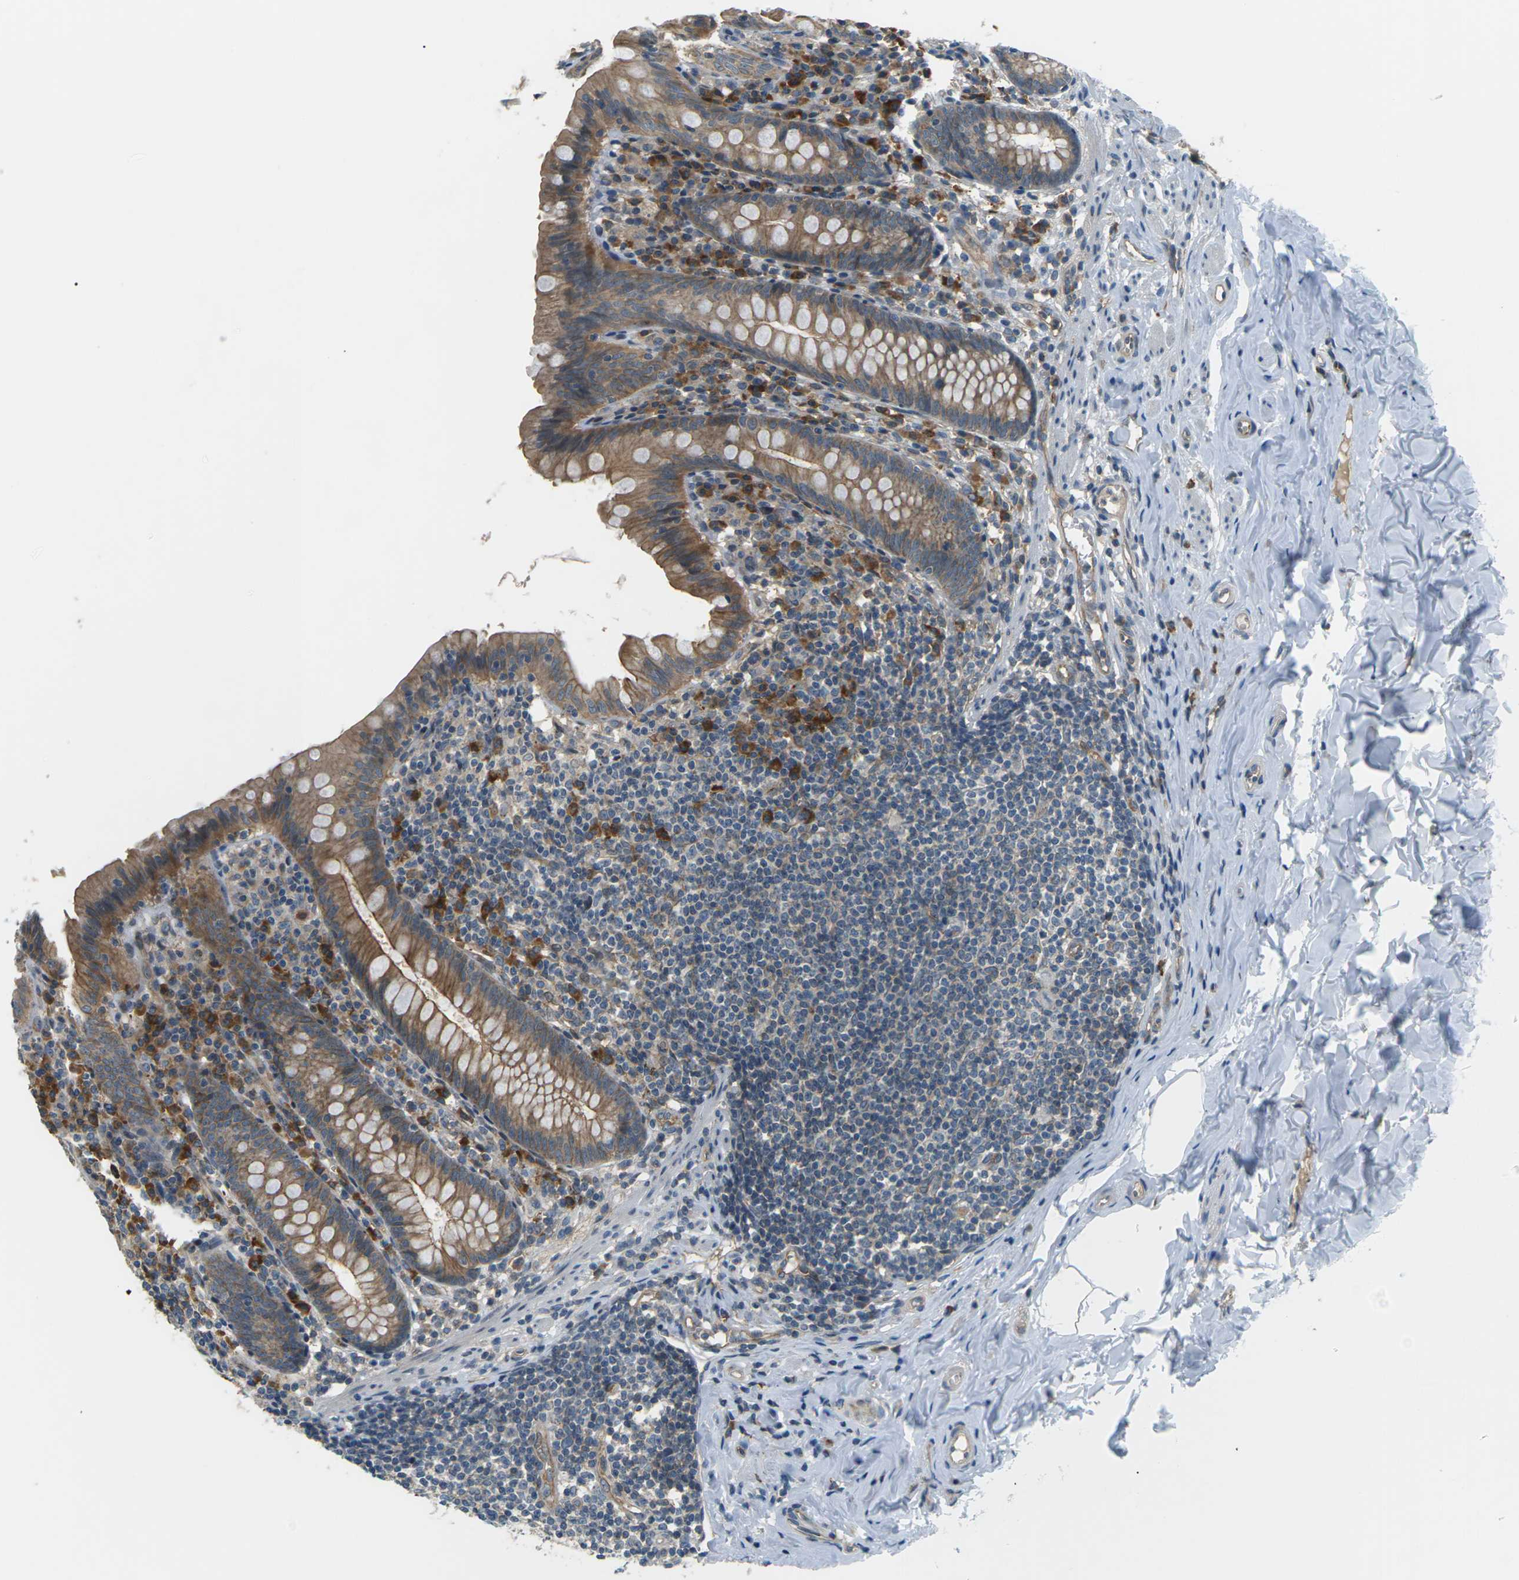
{"staining": {"intensity": "moderate", "quantity": ">75%", "location": "cytoplasmic/membranous"}, "tissue": "appendix", "cell_type": "Glandular cells", "image_type": "normal", "snomed": [{"axis": "morphology", "description": "Normal tissue, NOS"}, {"axis": "topography", "description": "Appendix"}], "caption": "The immunohistochemical stain highlights moderate cytoplasmic/membranous staining in glandular cells of unremarkable appendix. The staining was performed using DAB, with brown indicating positive protein expression. Nuclei are stained blue with hematoxylin.", "gene": "SLC13A3", "patient": {"sex": "male", "age": 52}}